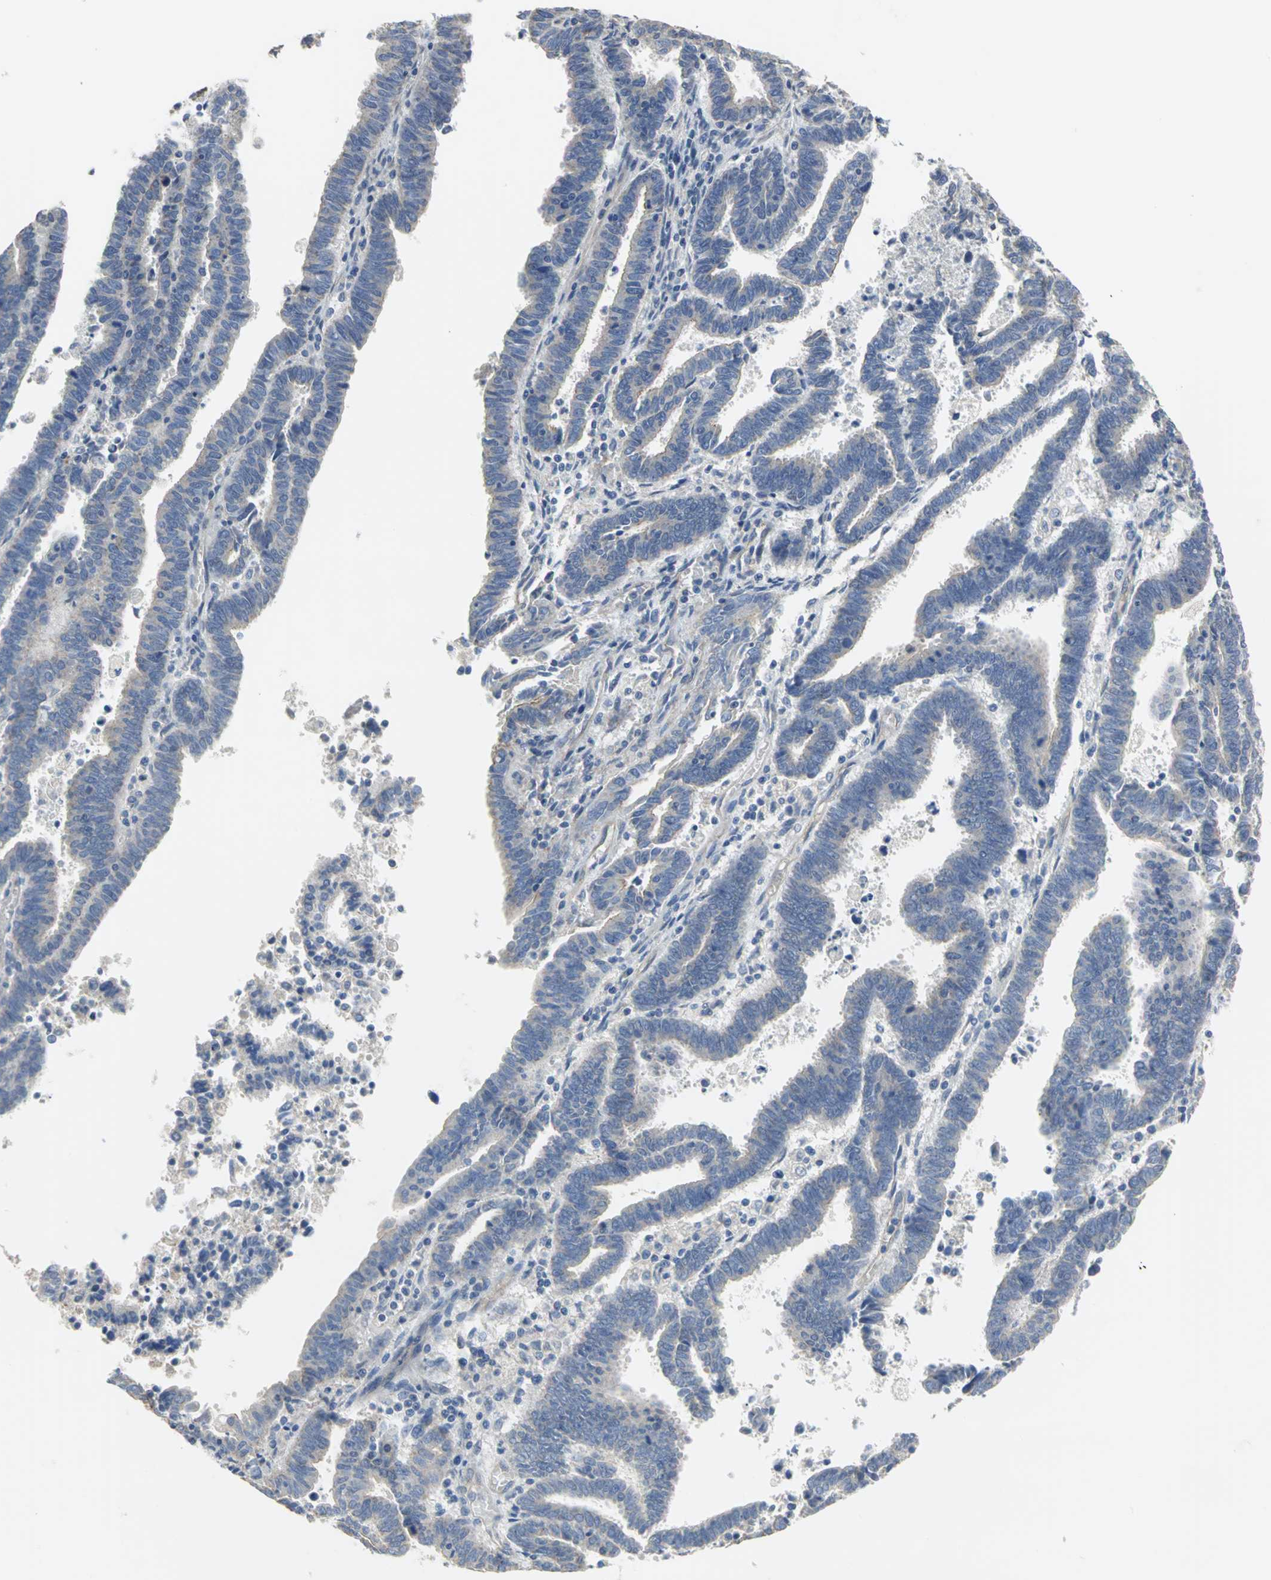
{"staining": {"intensity": "negative", "quantity": "none", "location": "none"}, "tissue": "endometrial cancer", "cell_type": "Tumor cells", "image_type": "cancer", "snomed": [{"axis": "morphology", "description": "Adenocarcinoma, NOS"}, {"axis": "topography", "description": "Uterus"}], "caption": "Immunohistochemistry (IHC) image of human endometrial cancer stained for a protein (brown), which displays no expression in tumor cells.", "gene": "HTR1F", "patient": {"sex": "female", "age": 83}}